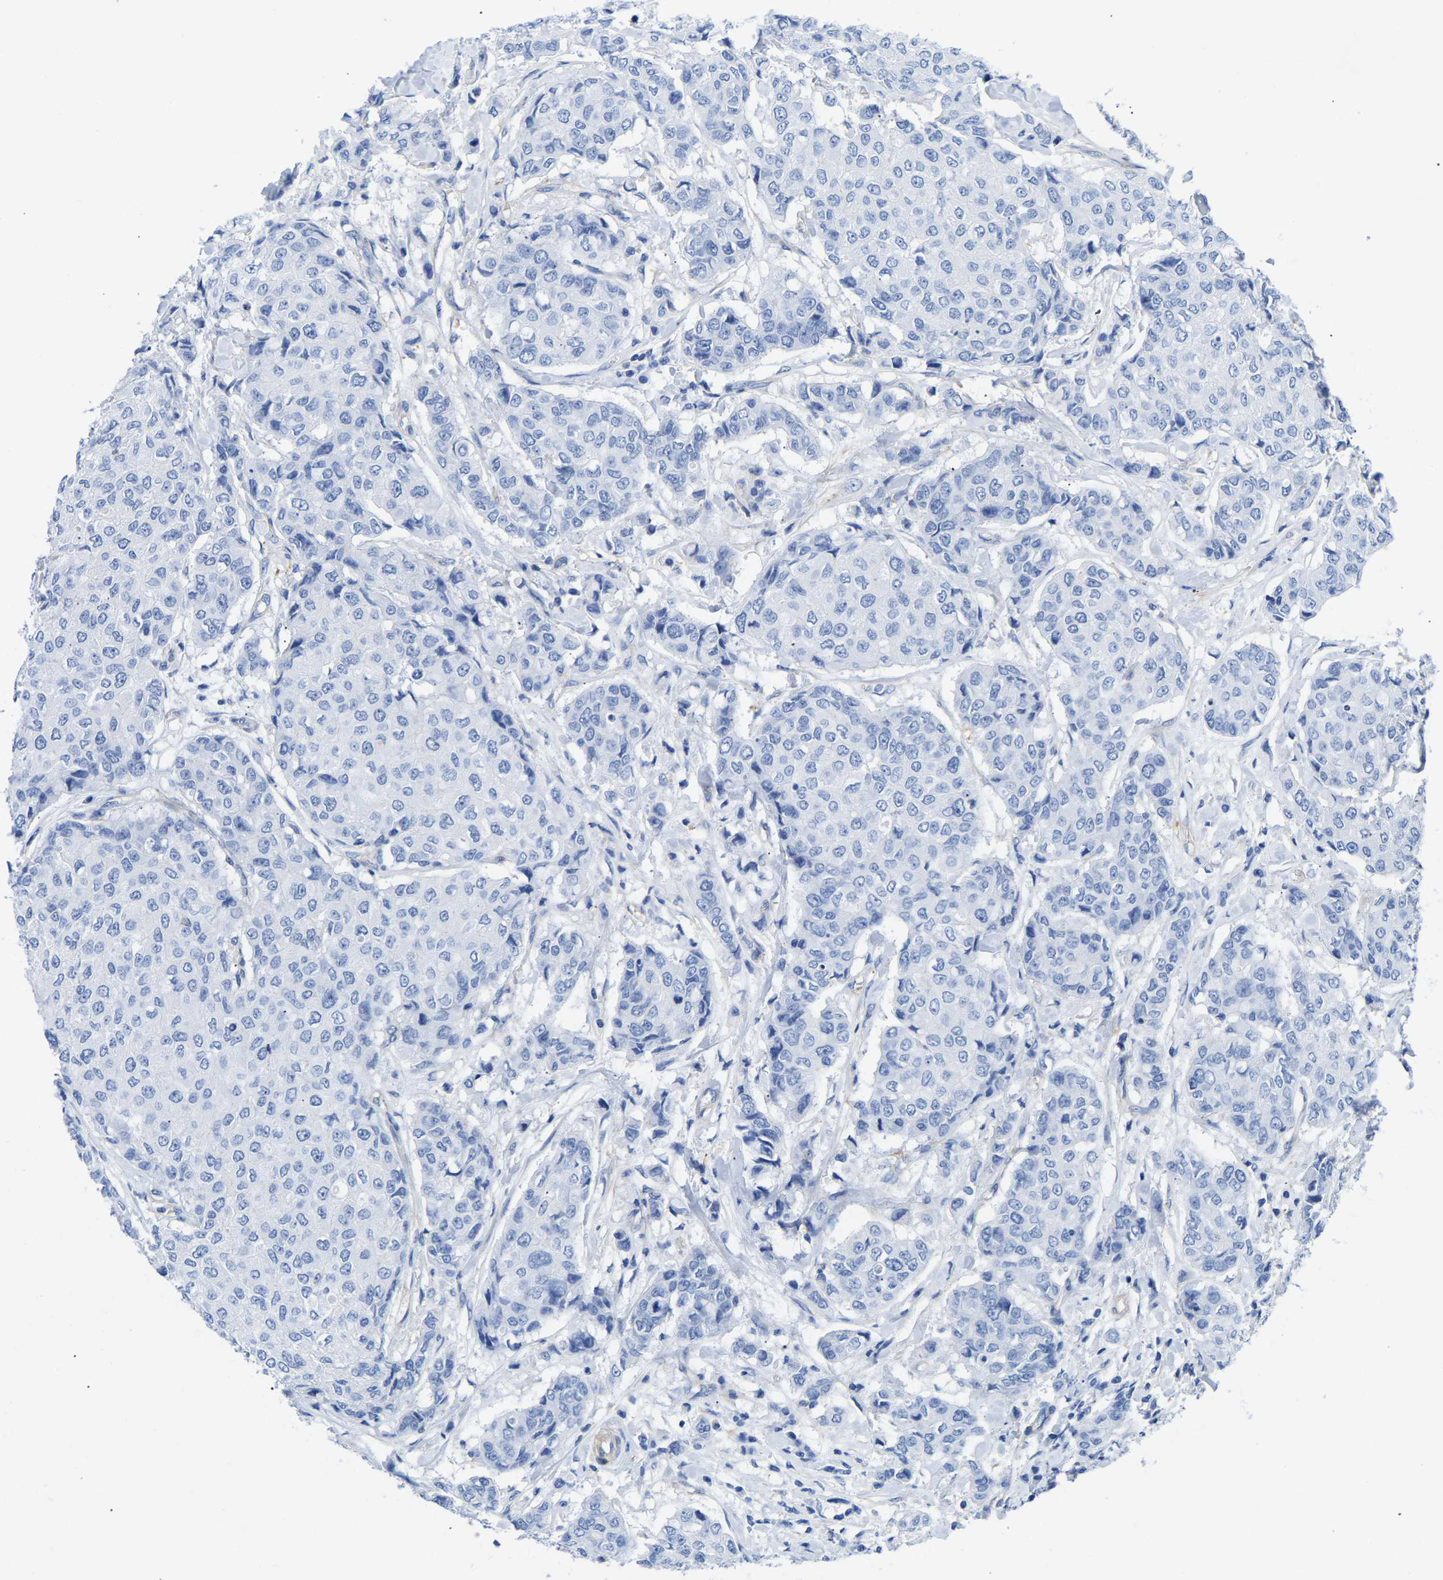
{"staining": {"intensity": "negative", "quantity": "none", "location": "none"}, "tissue": "breast cancer", "cell_type": "Tumor cells", "image_type": "cancer", "snomed": [{"axis": "morphology", "description": "Duct carcinoma"}, {"axis": "topography", "description": "Breast"}], "caption": "Breast cancer stained for a protein using immunohistochemistry (IHC) shows no positivity tumor cells.", "gene": "UPK3A", "patient": {"sex": "female", "age": 27}}